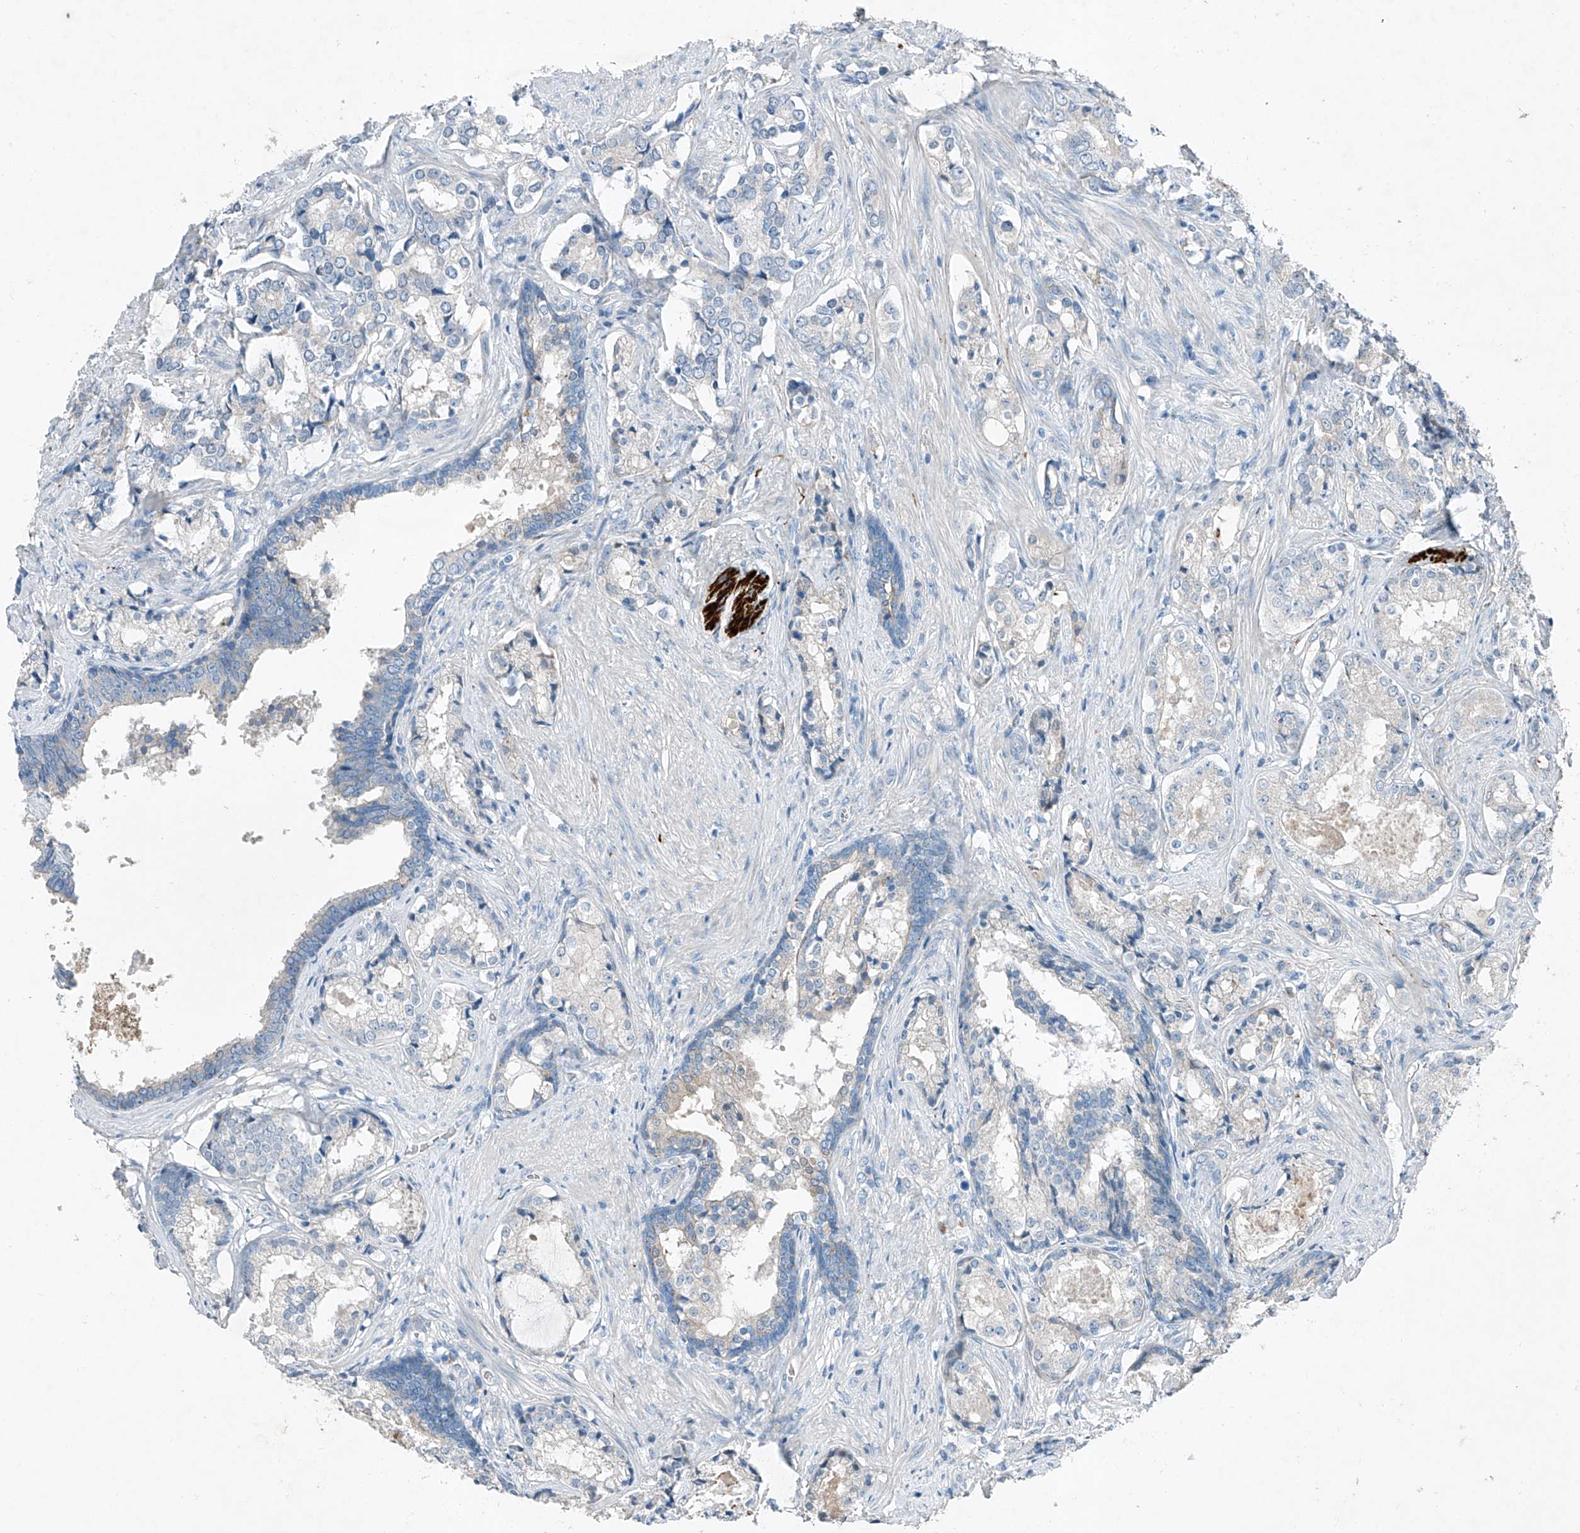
{"staining": {"intensity": "negative", "quantity": "none", "location": "none"}, "tissue": "prostate cancer", "cell_type": "Tumor cells", "image_type": "cancer", "snomed": [{"axis": "morphology", "description": "Adenocarcinoma, High grade"}, {"axis": "topography", "description": "Prostate"}], "caption": "Protein analysis of prostate cancer shows no significant expression in tumor cells.", "gene": "MDGA1", "patient": {"sex": "male", "age": 58}}